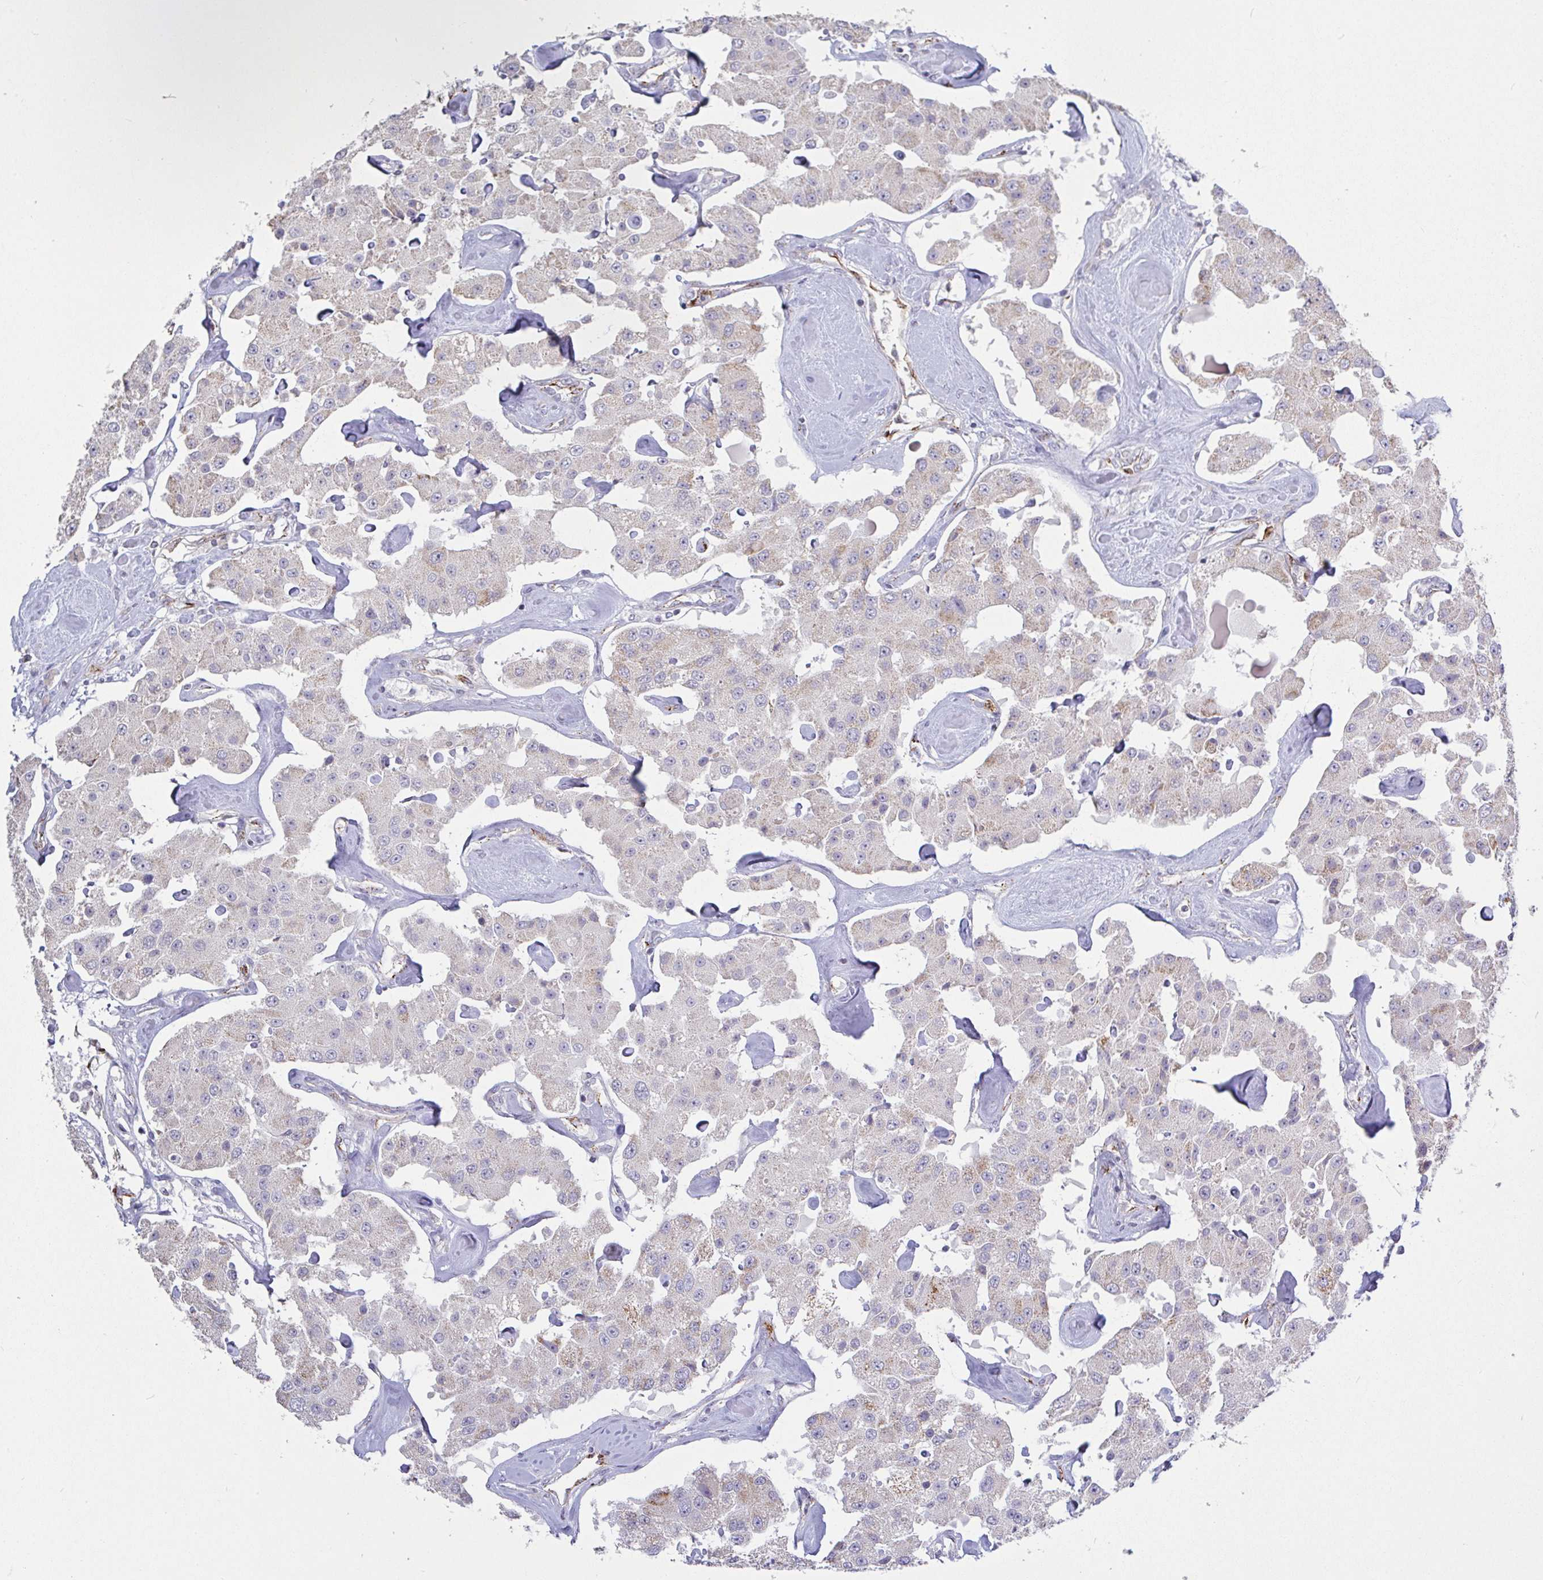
{"staining": {"intensity": "moderate", "quantity": "<25%", "location": "cytoplasmic/membranous"}, "tissue": "carcinoid", "cell_type": "Tumor cells", "image_type": "cancer", "snomed": [{"axis": "morphology", "description": "Carcinoid, malignant, NOS"}, {"axis": "topography", "description": "Pancreas"}], "caption": "Brown immunohistochemical staining in carcinoid displays moderate cytoplasmic/membranous staining in approximately <25% of tumor cells. The staining is performed using DAB brown chromogen to label protein expression. The nuclei are counter-stained blue using hematoxylin.", "gene": "PLCD4", "patient": {"sex": "male", "age": 41}}